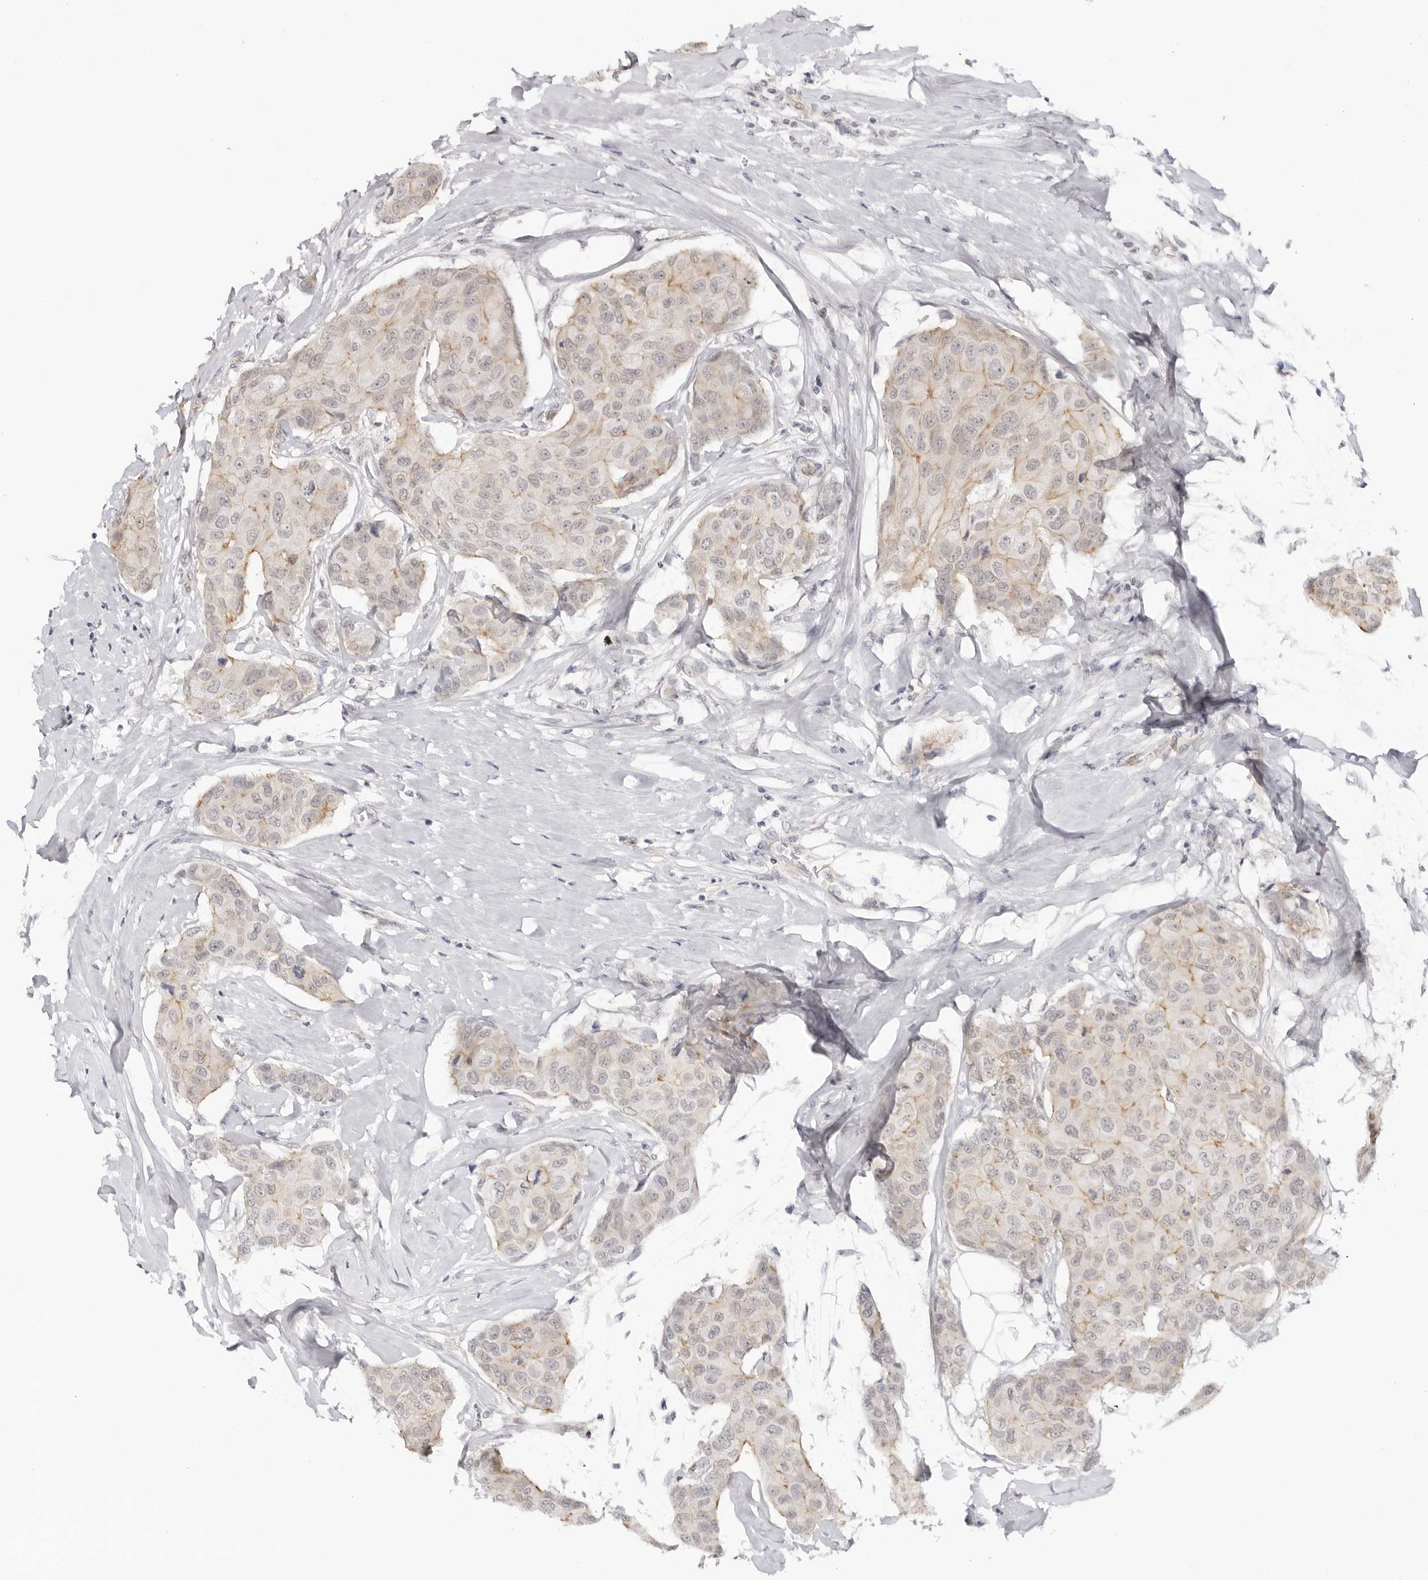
{"staining": {"intensity": "moderate", "quantity": "<25%", "location": "cytoplasmic/membranous"}, "tissue": "breast cancer", "cell_type": "Tumor cells", "image_type": "cancer", "snomed": [{"axis": "morphology", "description": "Duct carcinoma"}, {"axis": "topography", "description": "Breast"}], "caption": "A brown stain labels moderate cytoplasmic/membranous expression of a protein in human infiltrating ductal carcinoma (breast) tumor cells.", "gene": "TRAPPC3", "patient": {"sex": "female", "age": 80}}